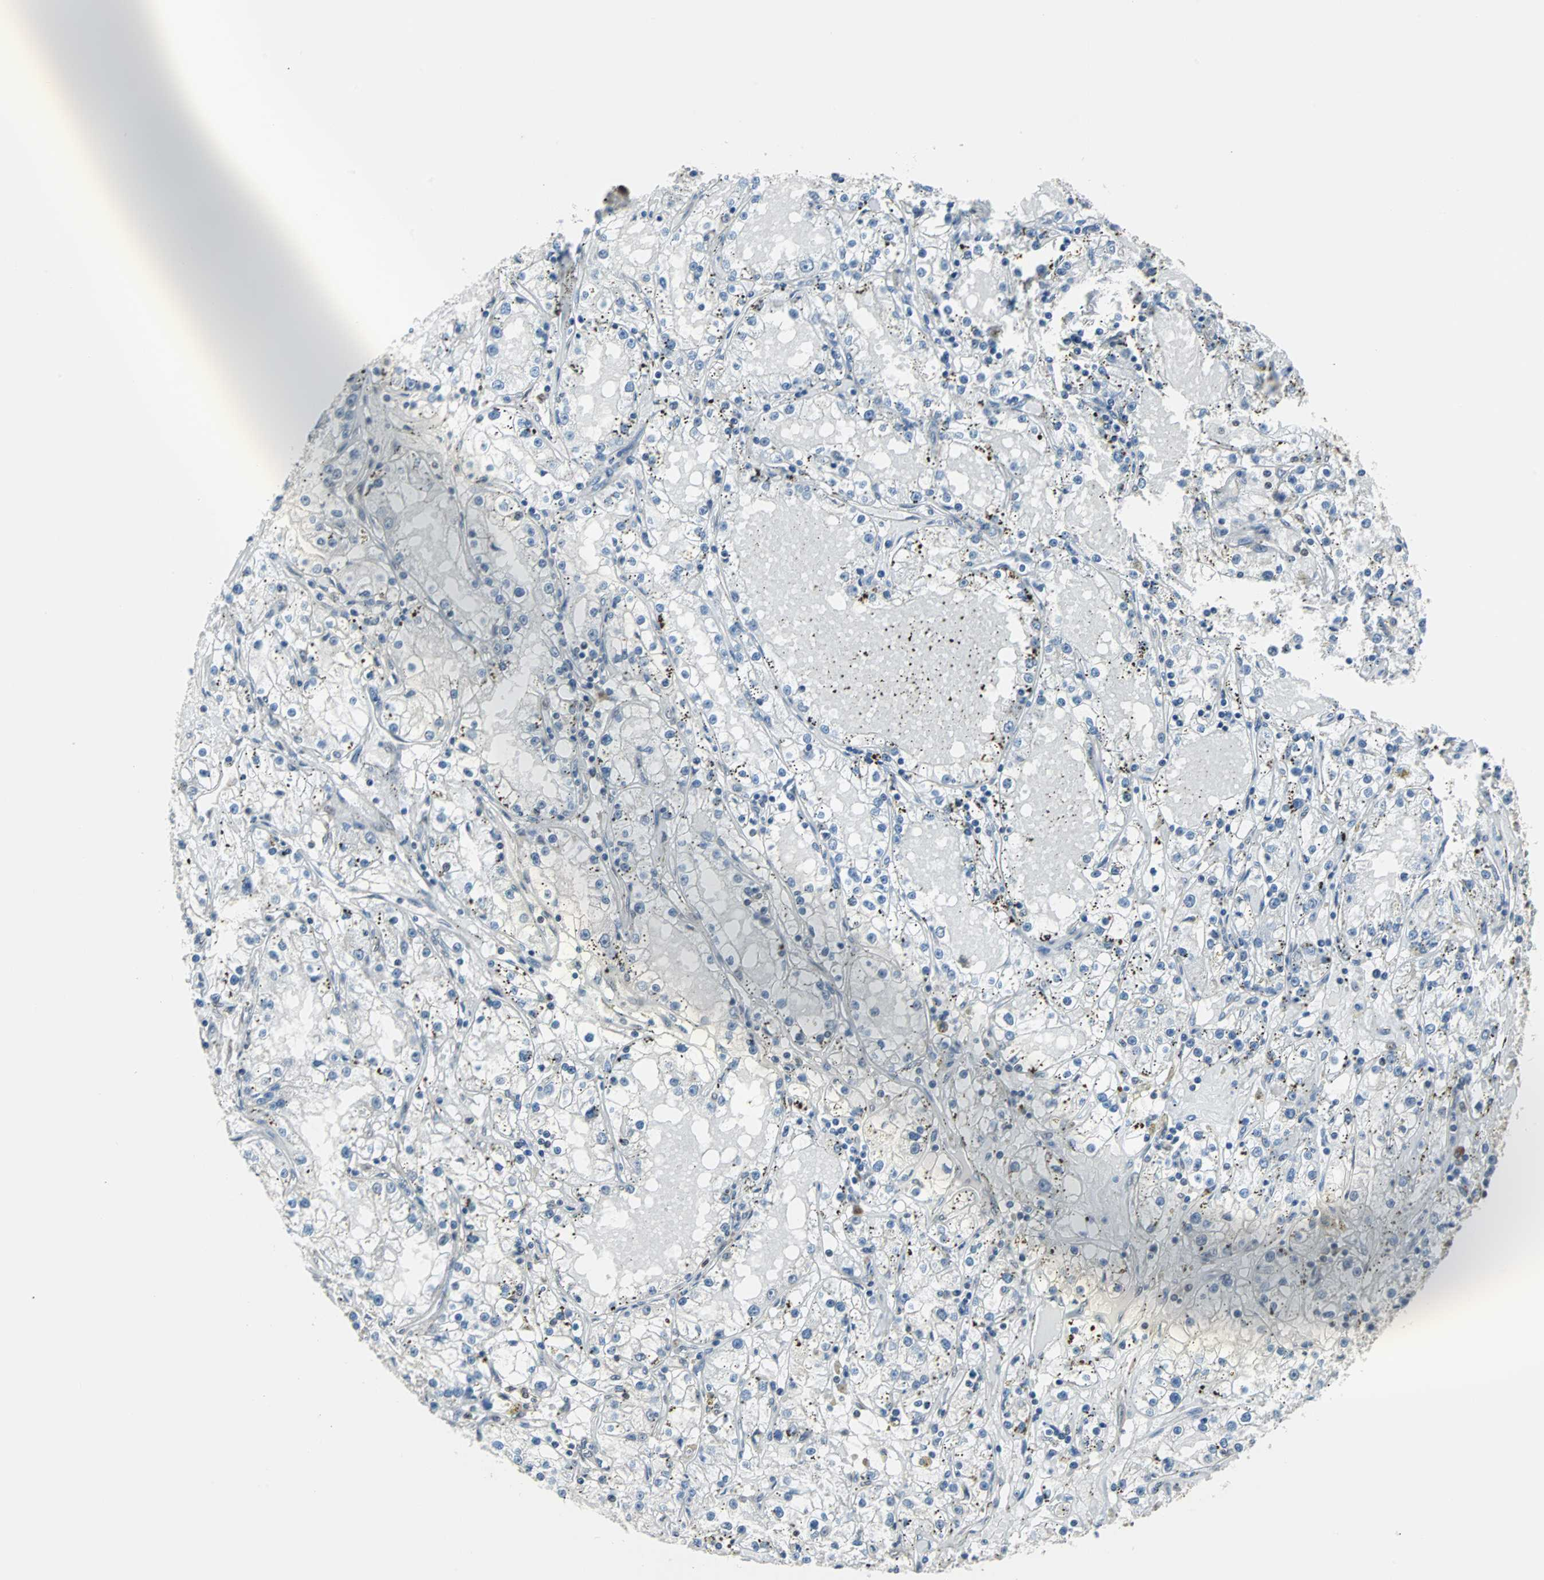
{"staining": {"intensity": "negative", "quantity": "none", "location": "none"}, "tissue": "renal cancer", "cell_type": "Tumor cells", "image_type": "cancer", "snomed": [{"axis": "morphology", "description": "Adenocarcinoma, NOS"}, {"axis": "topography", "description": "Kidney"}], "caption": "This is an immunohistochemistry (IHC) histopathology image of human renal cancer (adenocarcinoma). There is no expression in tumor cells.", "gene": "VCP", "patient": {"sex": "male", "age": 56}}